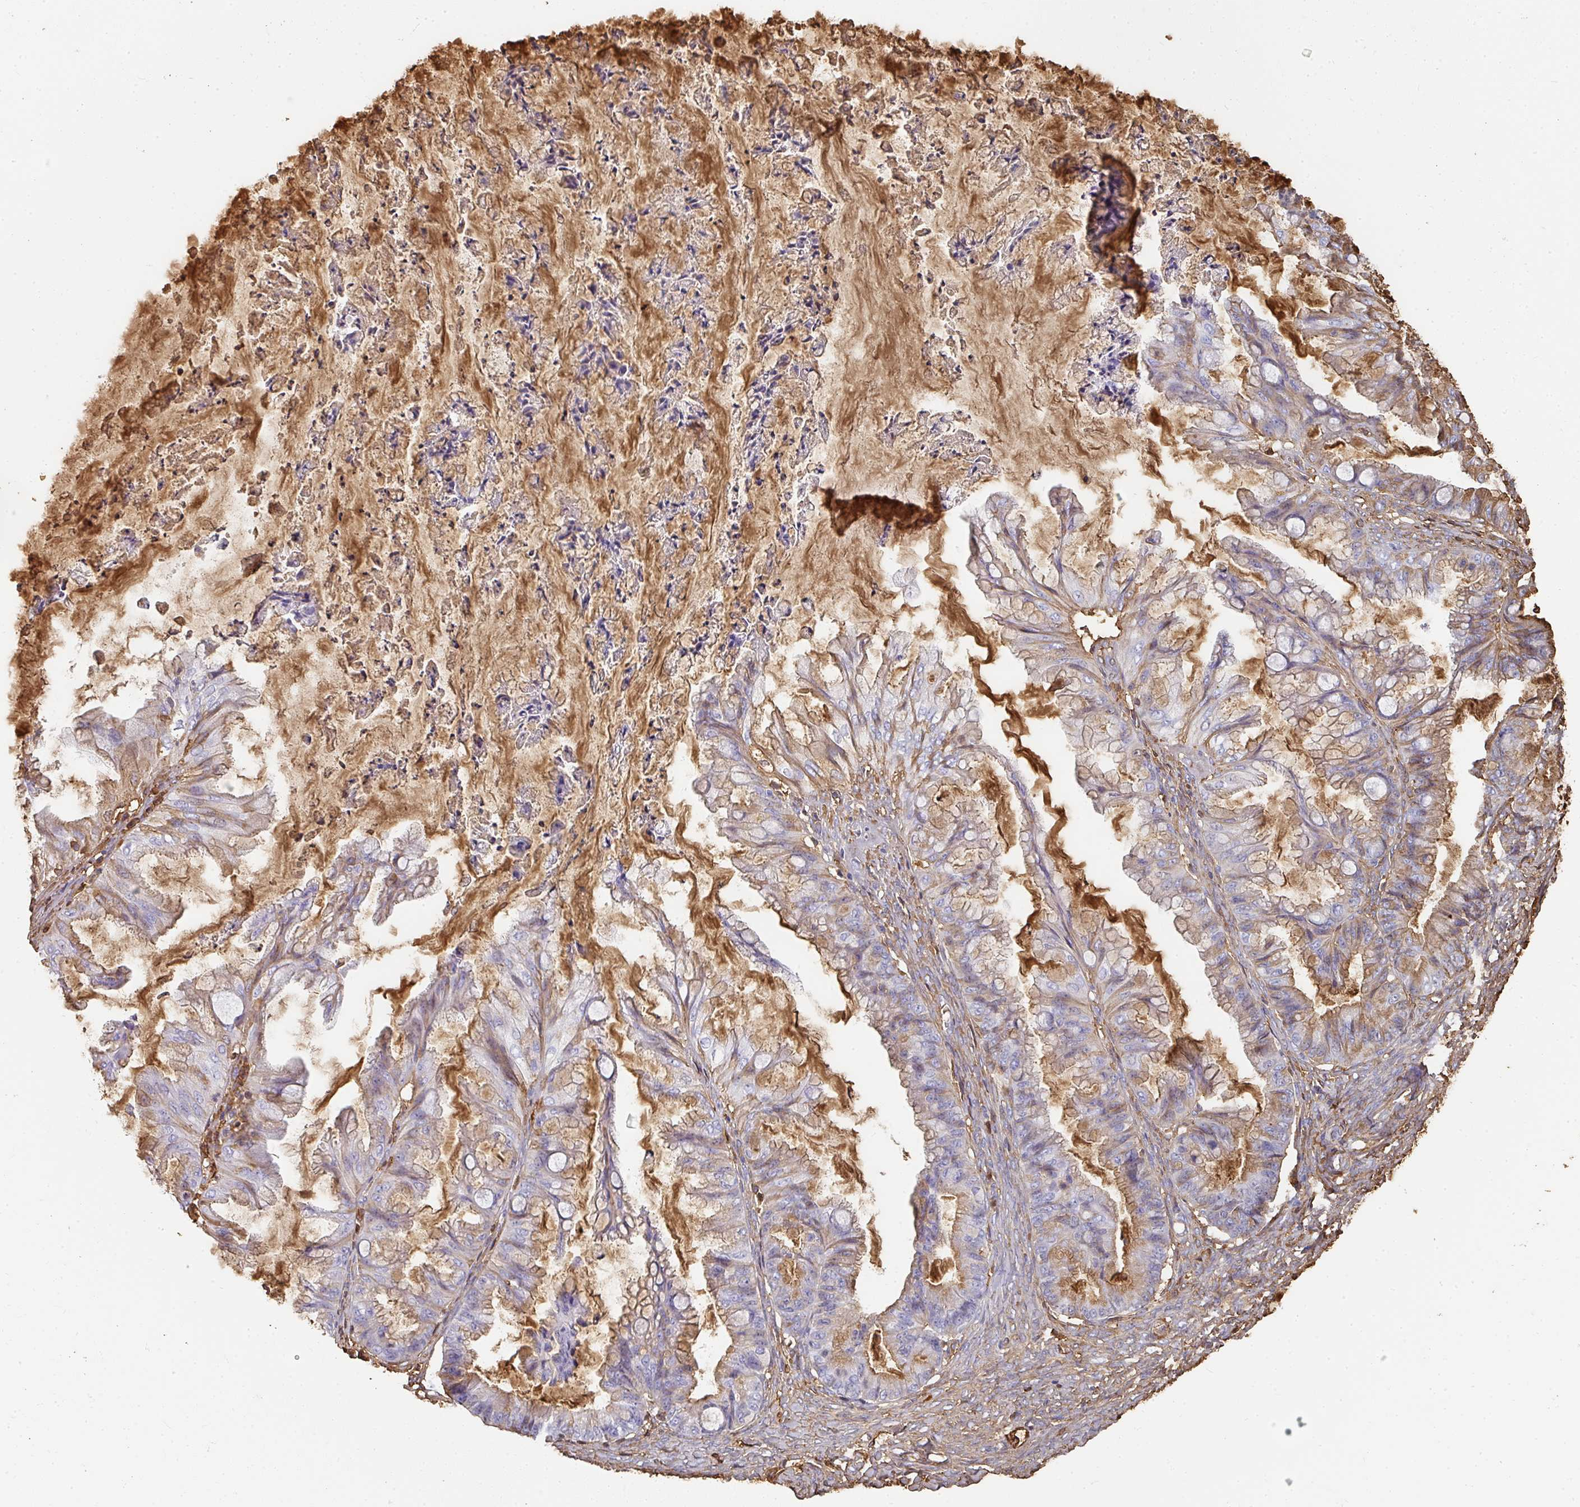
{"staining": {"intensity": "weak", "quantity": "25%-75%", "location": "cytoplasmic/membranous"}, "tissue": "ovarian cancer", "cell_type": "Tumor cells", "image_type": "cancer", "snomed": [{"axis": "morphology", "description": "Cystadenocarcinoma, mucinous, NOS"}, {"axis": "topography", "description": "Ovary"}], "caption": "DAB (3,3'-diaminobenzidine) immunohistochemical staining of ovarian cancer (mucinous cystadenocarcinoma) shows weak cytoplasmic/membranous protein expression in approximately 25%-75% of tumor cells. (Stains: DAB (3,3'-diaminobenzidine) in brown, nuclei in blue, Microscopy: brightfield microscopy at high magnification).", "gene": "ALB", "patient": {"sex": "female", "age": 35}}